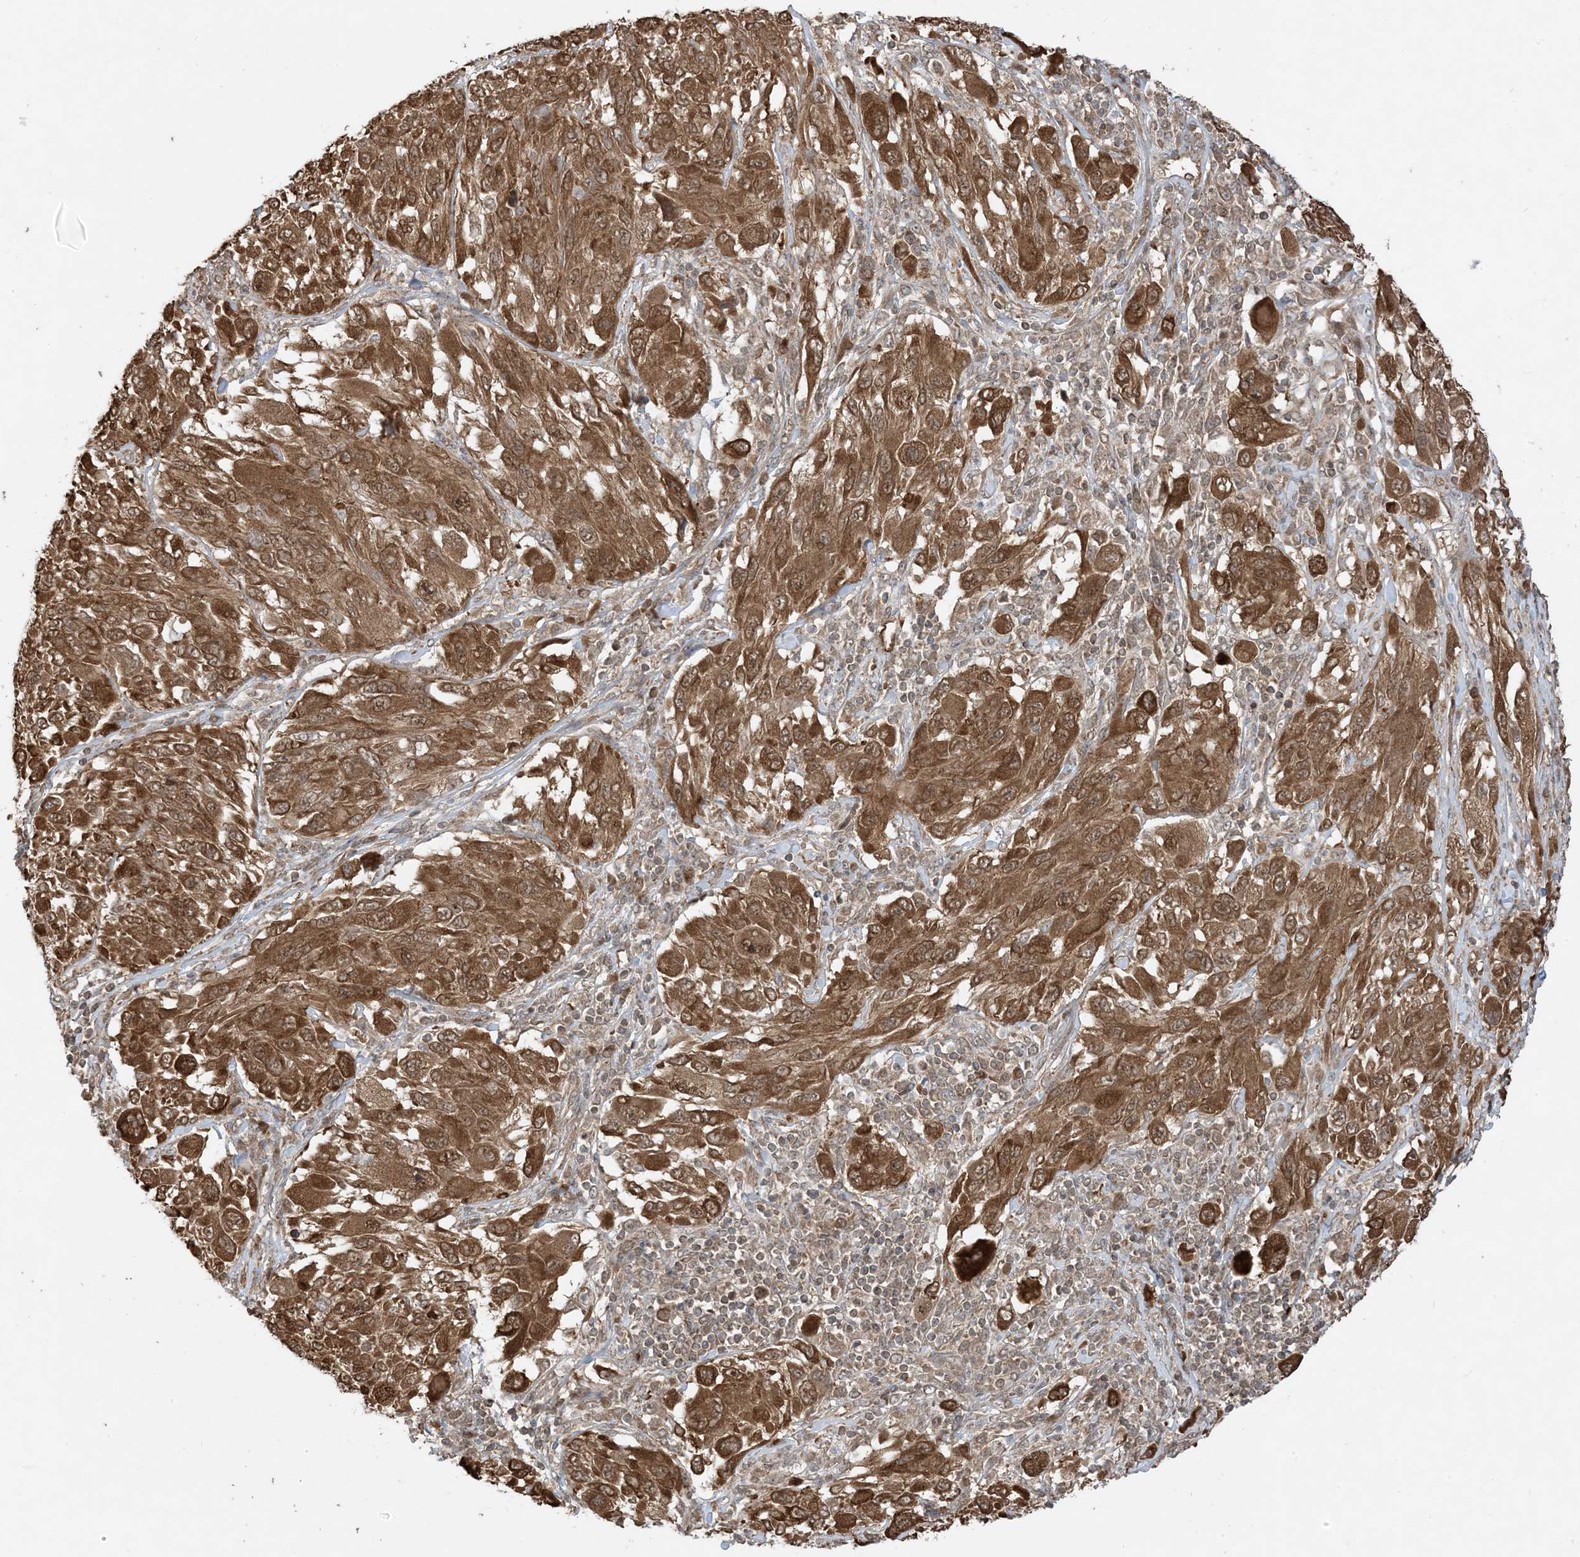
{"staining": {"intensity": "strong", "quantity": ">75%", "location": "cytoplasmic/membranous"}, "tissue": "melanoma", "cell_type": "Tumor cells", "image_type": "cancer", "snomed": [{"axis": "morphology", "description": "Malignant melanoma, NOS"}, {"axis": "topography", "description": "Skin"}], "caption": "Strong cytoplasmic/membranous staining is appreciated in about >75% of tumor cells in malignant melanoma.", "gene": "PUSL1", "patient": {"sex": "female", "age": 91}}